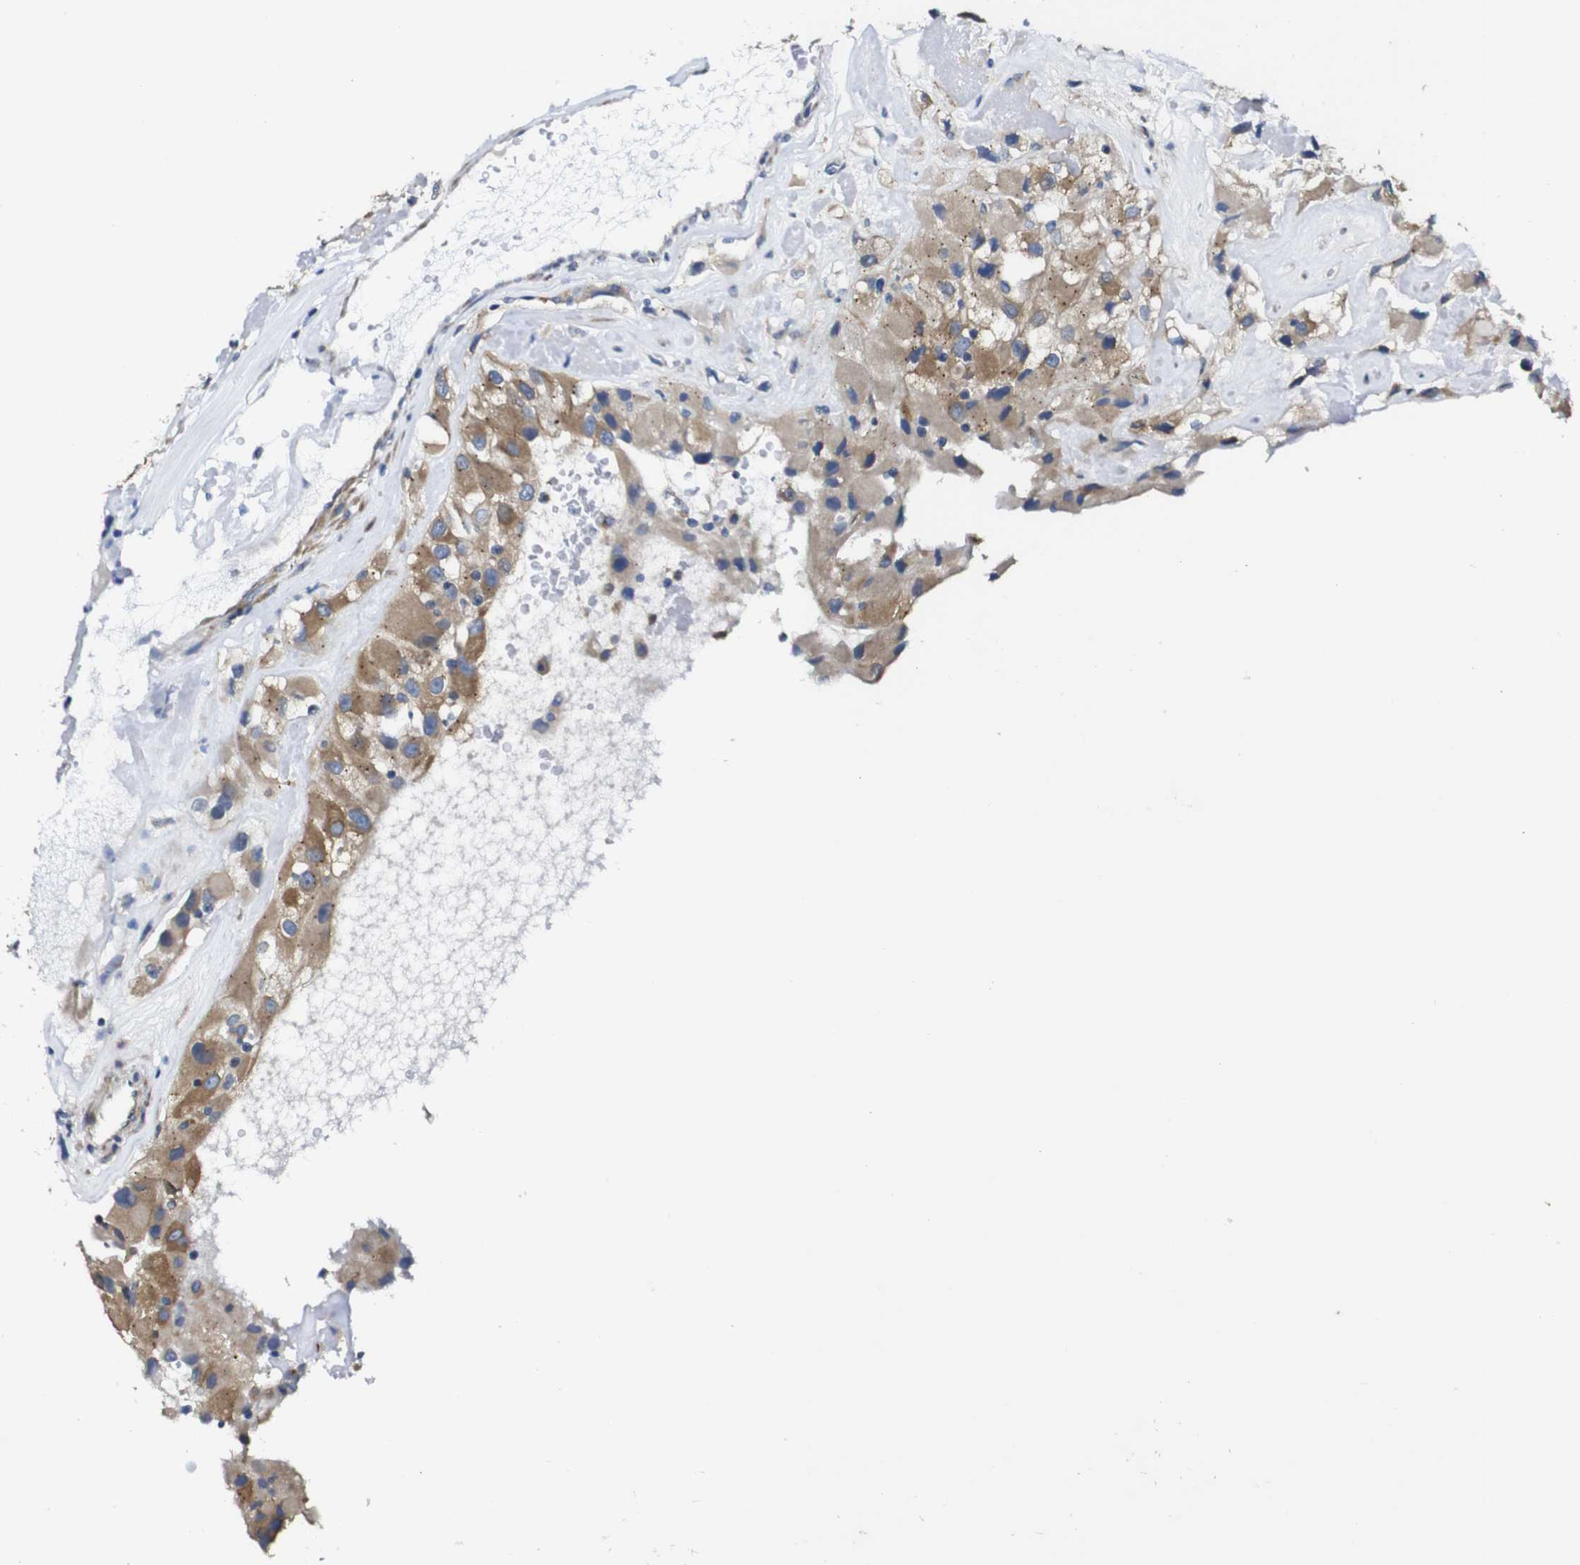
{"staining": {"intensity": "moderate", "quantity": ">75%", "location": "cytoplasmic/membranous"}, "tissue": "renal cancer", "cell_type": "Tumor cells", "image_type": "cancer", "snomed": [{"axis": "morphology", "description": "Adenocarcinoma, NOS"}, {"axis": "topography", "description": "Kidney"}], "caption": "The photomicrograph shows staining of renal cancer (adenocarcinoma), revealing moderate cytoplasmic/membranous protein staining (brown color) within tumor cells.", "gene": "DDRGK1", "patient": {"sex": "female", "age": 52}}